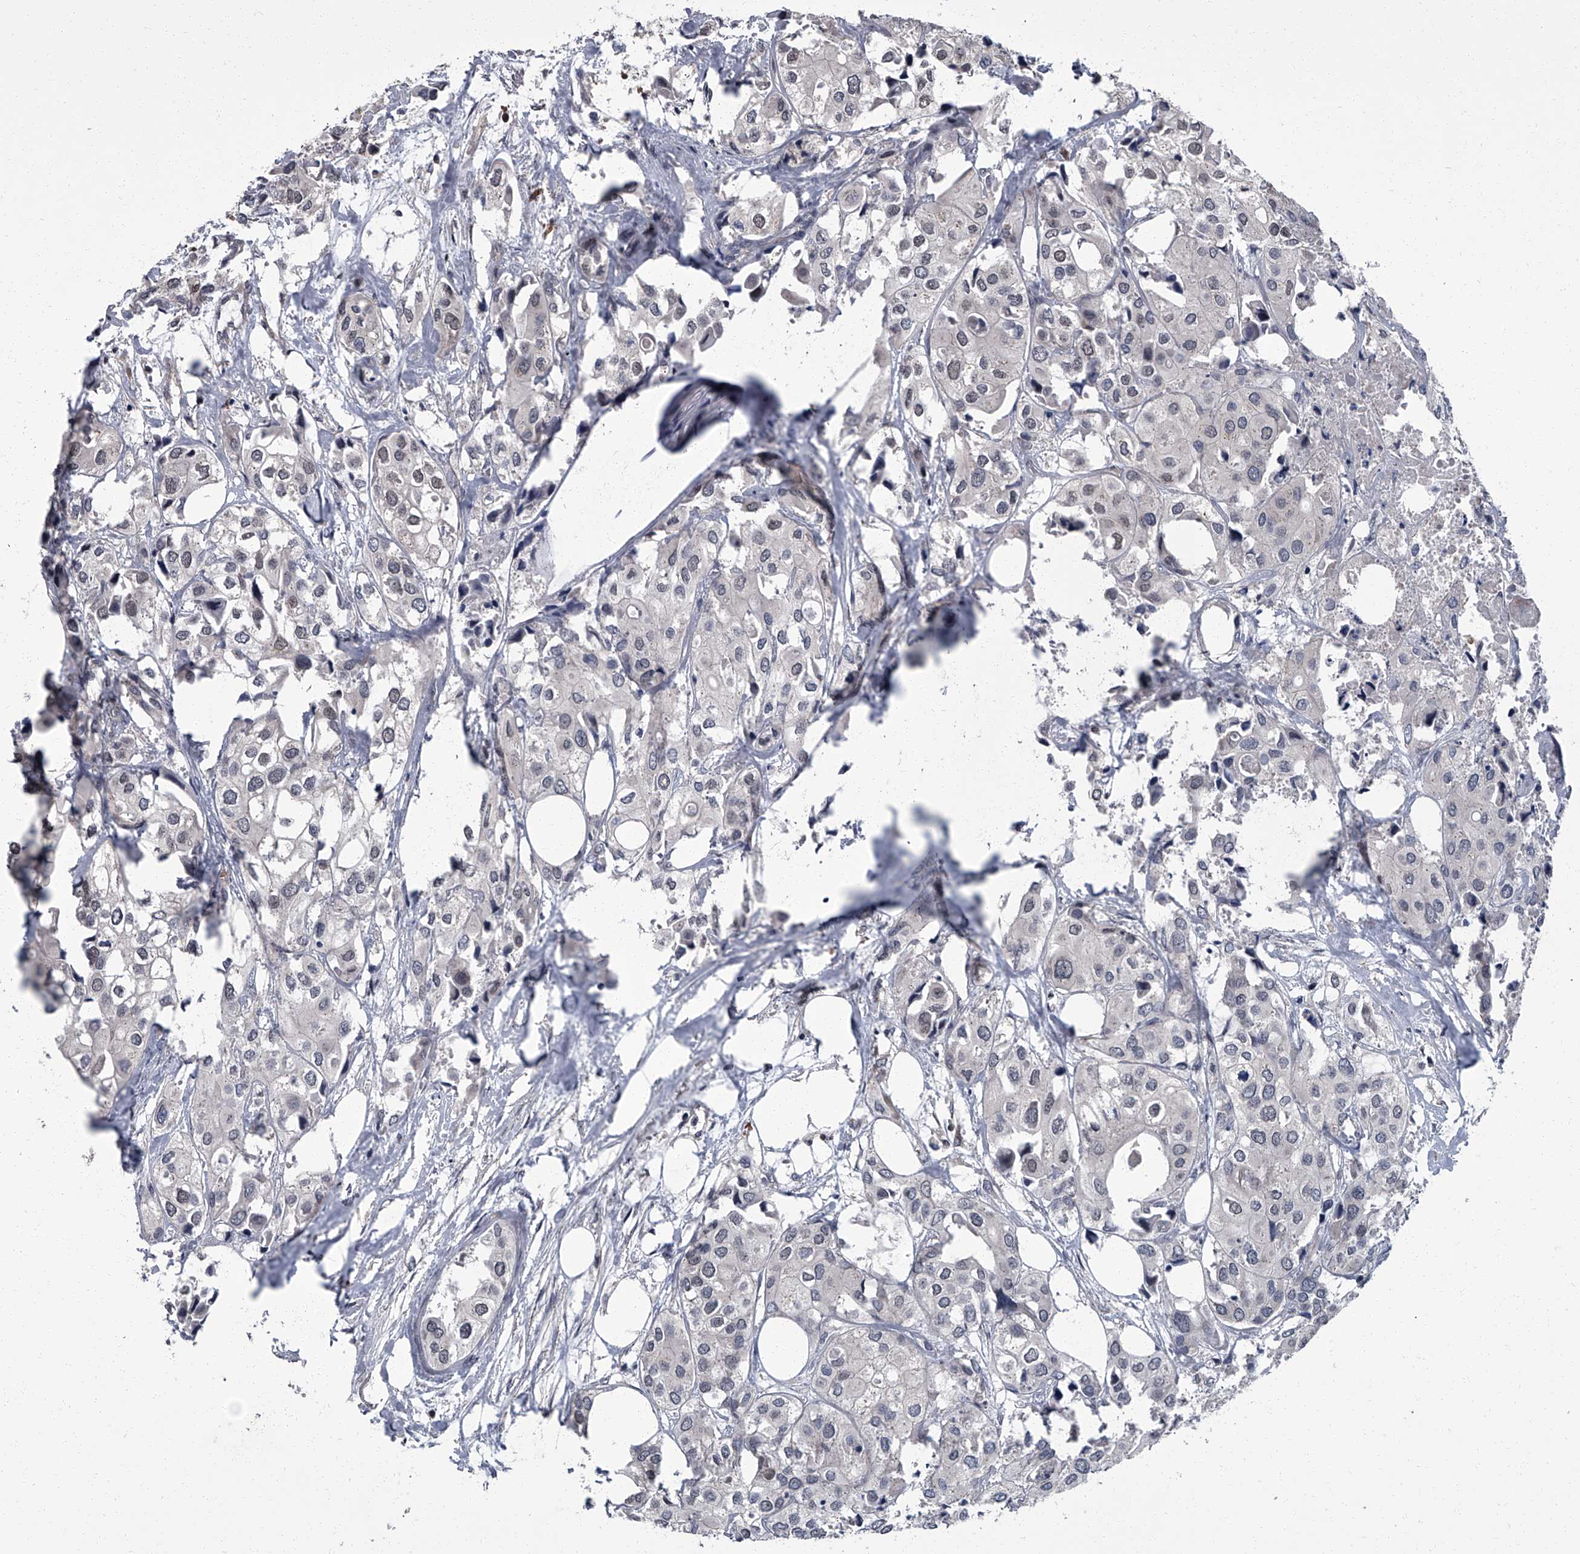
{"staining": {"intensity": "negative", "quantity": "none", "location": "none"}, "tissue": "urothelial cancer", "cell_type": "Tumor cells", "image_type": "cancer", "snomed": [{"axis": "morphology", "description": "Urothelial carcinoma, High grade"}, {"axis": "topography", "description": "Urinary bladder"}], "caption": "This is an IHC micrograph of urothelial cancer. There is no staining in tumor cells.", "gene": "ZNF274", "patient": {"sex": "male", "age": 64}}